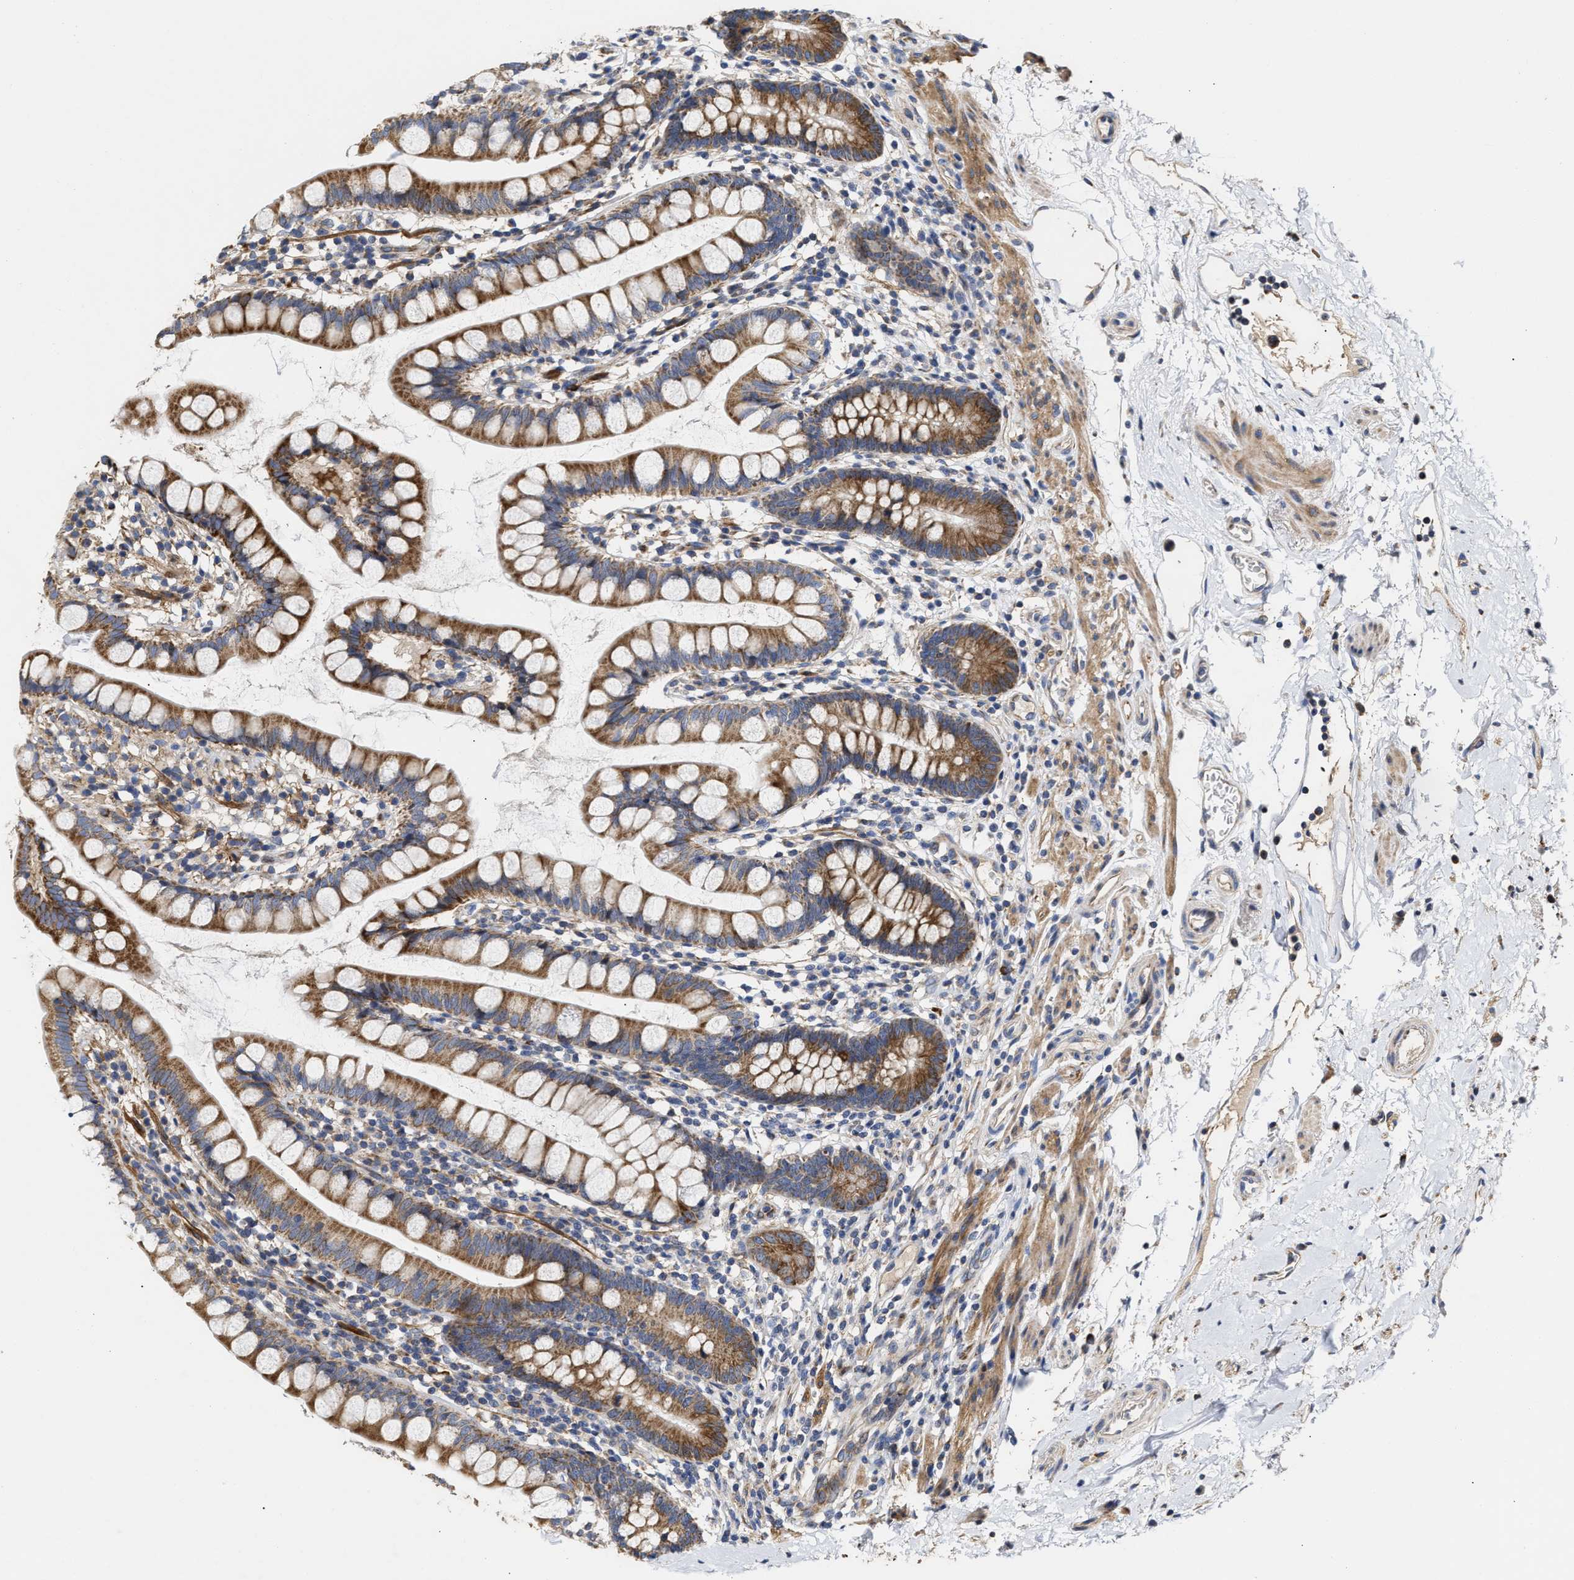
{"staining": {"intensity": "moderate", "quantity": ">75%", "location": "cytoplasmic/membranous"}, "tissue": "small intestine", "cell_type": "Glandular cells", "image_type": "normal", "snomed": [{"axis": "morphology", "description": "Normal tissue, NOS"}, {"axis": "topography", "description": "Small intestine"}], "caption": "Normal small intestine was stained to show a protein in brown. There is medium levels of moderate cytoplasmic/membranous staining in about >75% of glandular cells. Immunohistochemistry stains the protein of interest in brown and the nuclei are stained blue.", "gene": "MALSU1", "patient": {"sex": "female", "age": 84}}